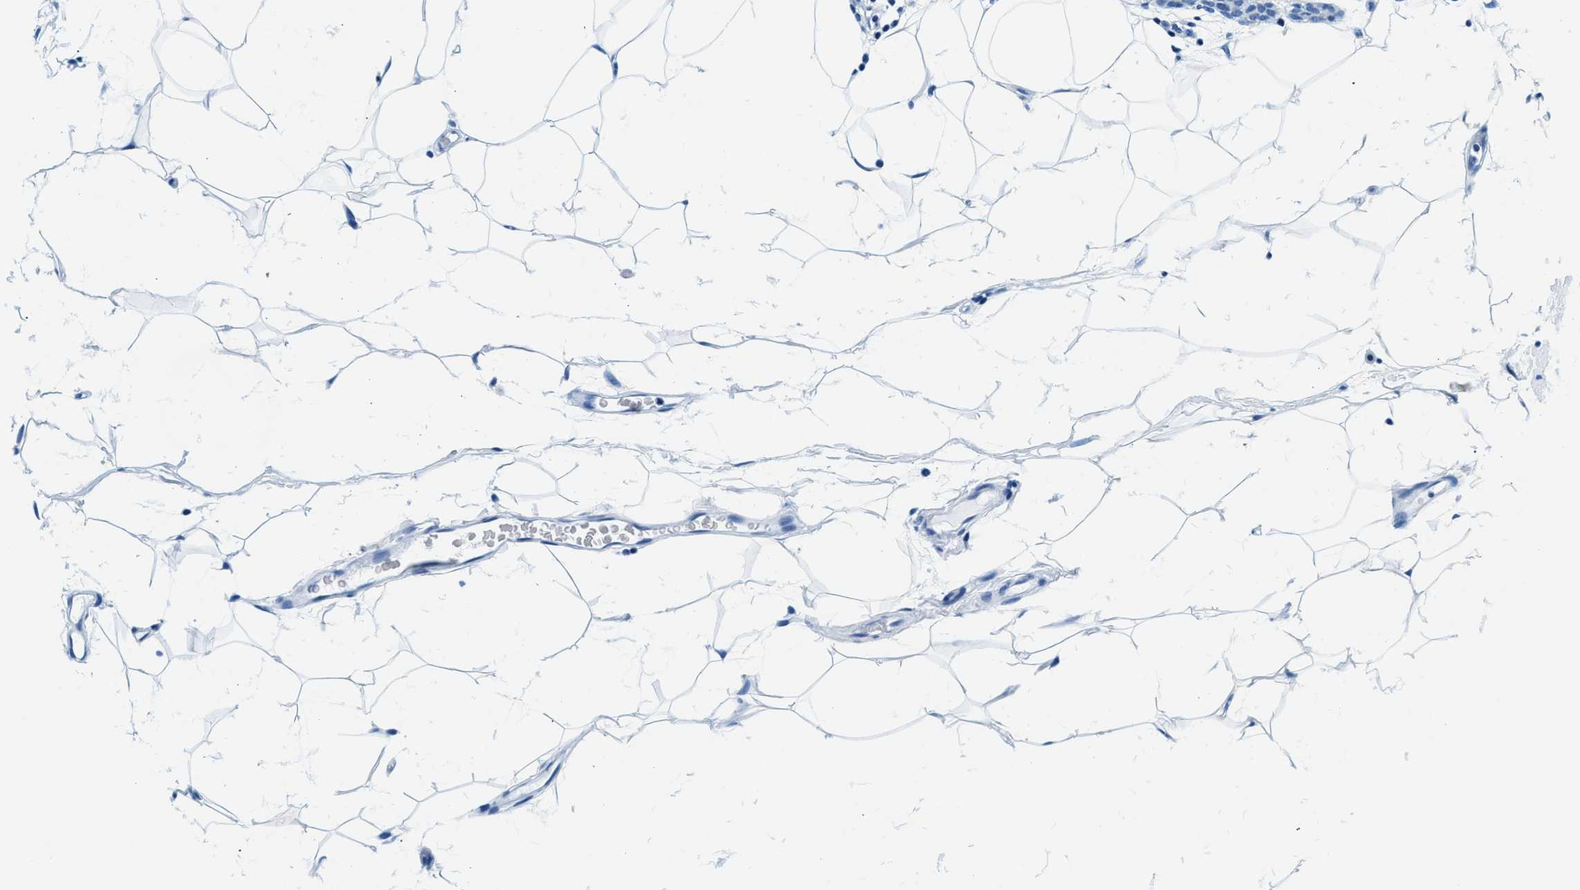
{"staining": {"intensity": "negative", "quantity": "none", "location": "none"}, "tissue": "breast cancer", "cell_type": "Tumor cells", "image_type": "cancer", "snomed": [{"axis": "morphology", "description": "Lobular carcinoma"}, {"axis": "topography", "description": "Skin"}, {"axis": "topography", "description": "Breast"}], "caption": "The photomicrograph demonstrates no staining of tumor cells in breast cancer (lobular carcinoma).", "gene": "VPS53", "patient": {"sex": "female", "age": 46}}